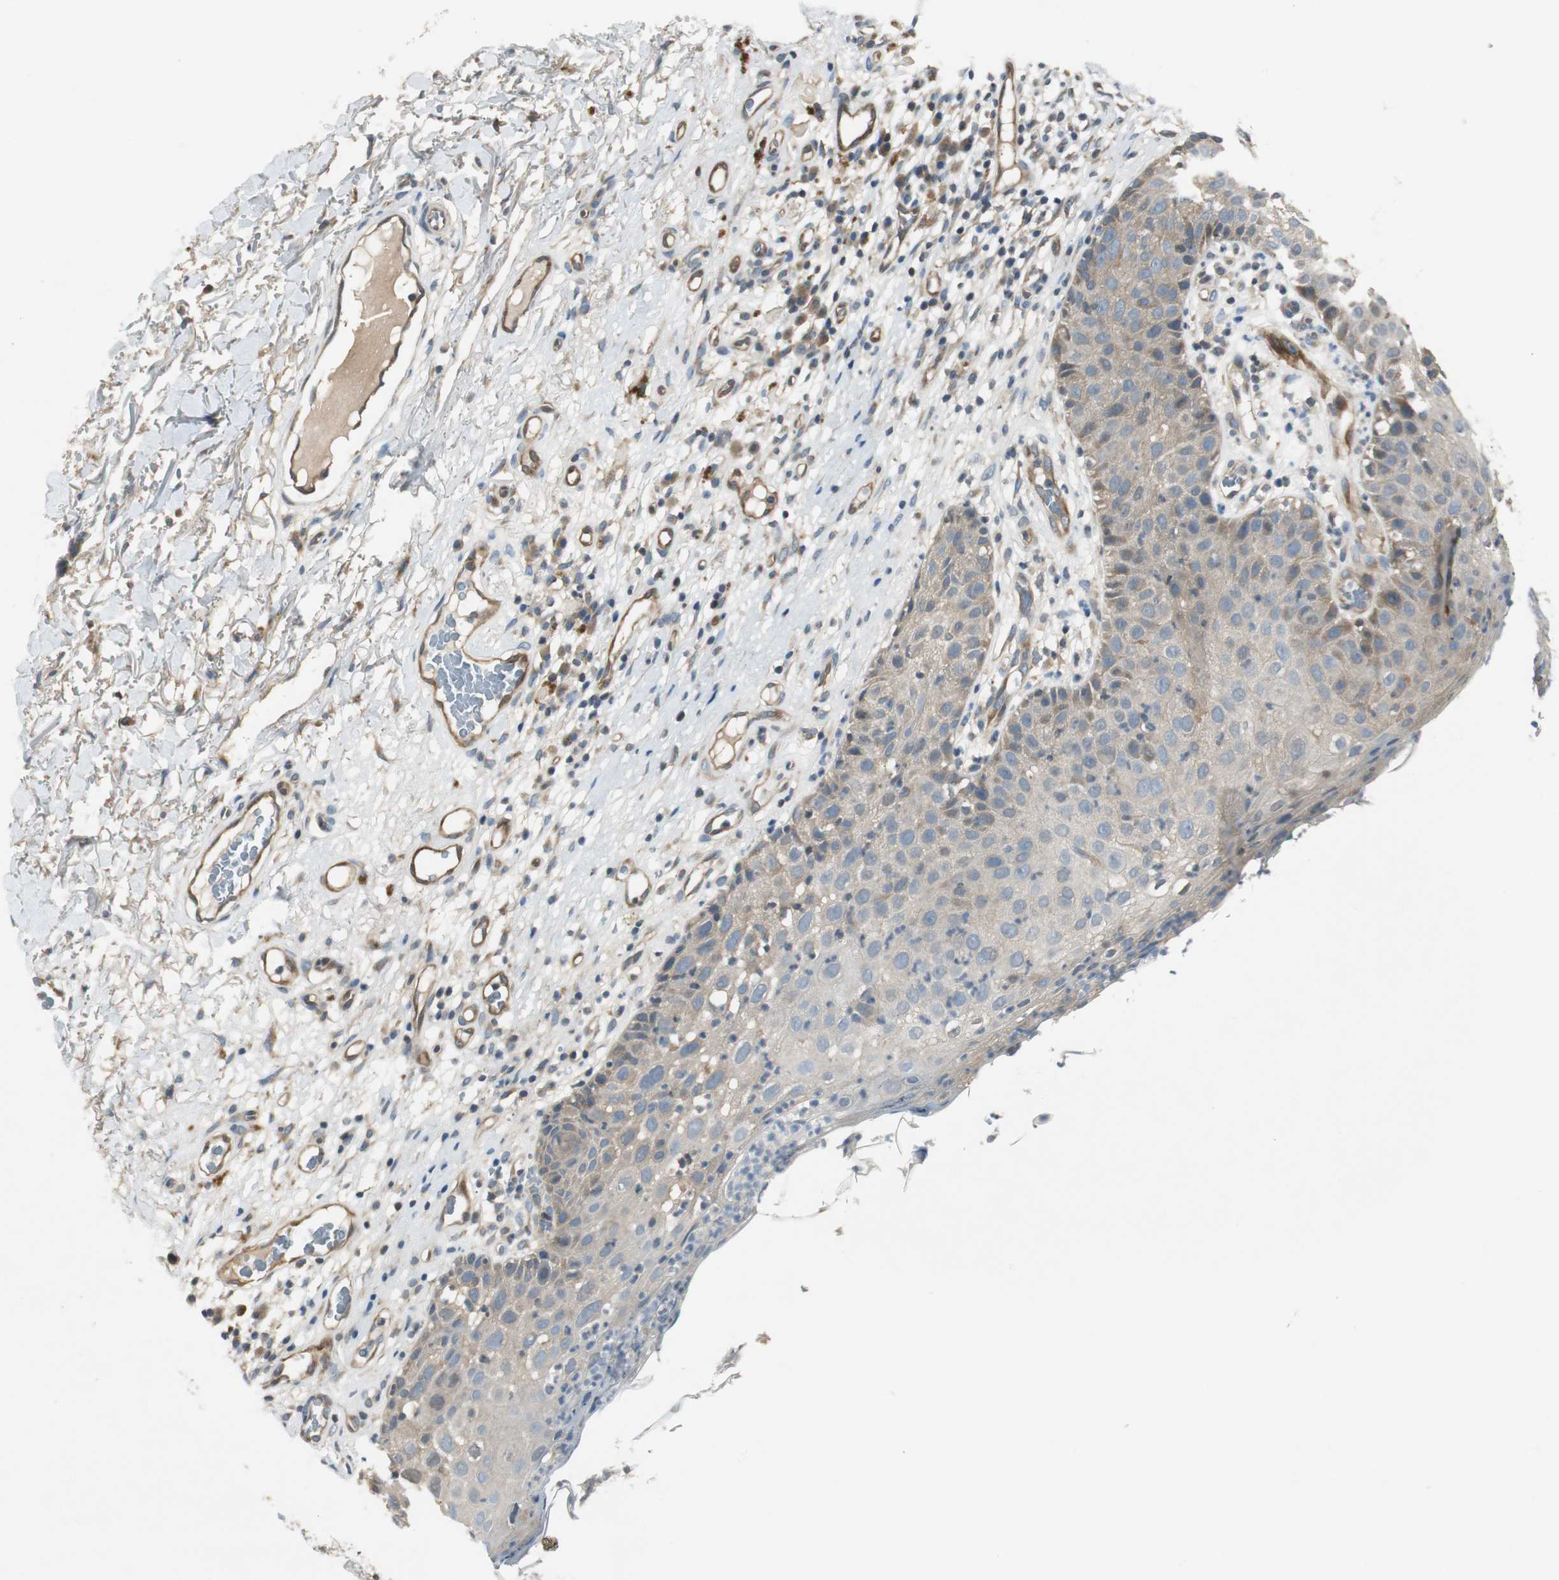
{"staining": {"intensity": "weak", "quantity": ">75%", "location": "cytoplasmic/membranous"}, "tissue": "skin cancer", "cell_type": "Tumor cells", "image_type": "cancer", "snomed": [{"axis": "morphology", "description": "Squamous cell carcinoma, NOS"}, {"axis": "topography", "description": "Skin"}], "caption": "Immunohistochemistry (IHC) photomicrograph of neoplastic tissue: human skin cancer (squamous cell carcinoma) stained using immunohistochemistry shows low levels of weak protein expression localized specifically in the cytoplasmic/membranous of tumor cells, appearing as a cytoplasmic/membranous brown color.", "gene": "PRKAA1", "patient": {"sex": "male", "age": 87}}